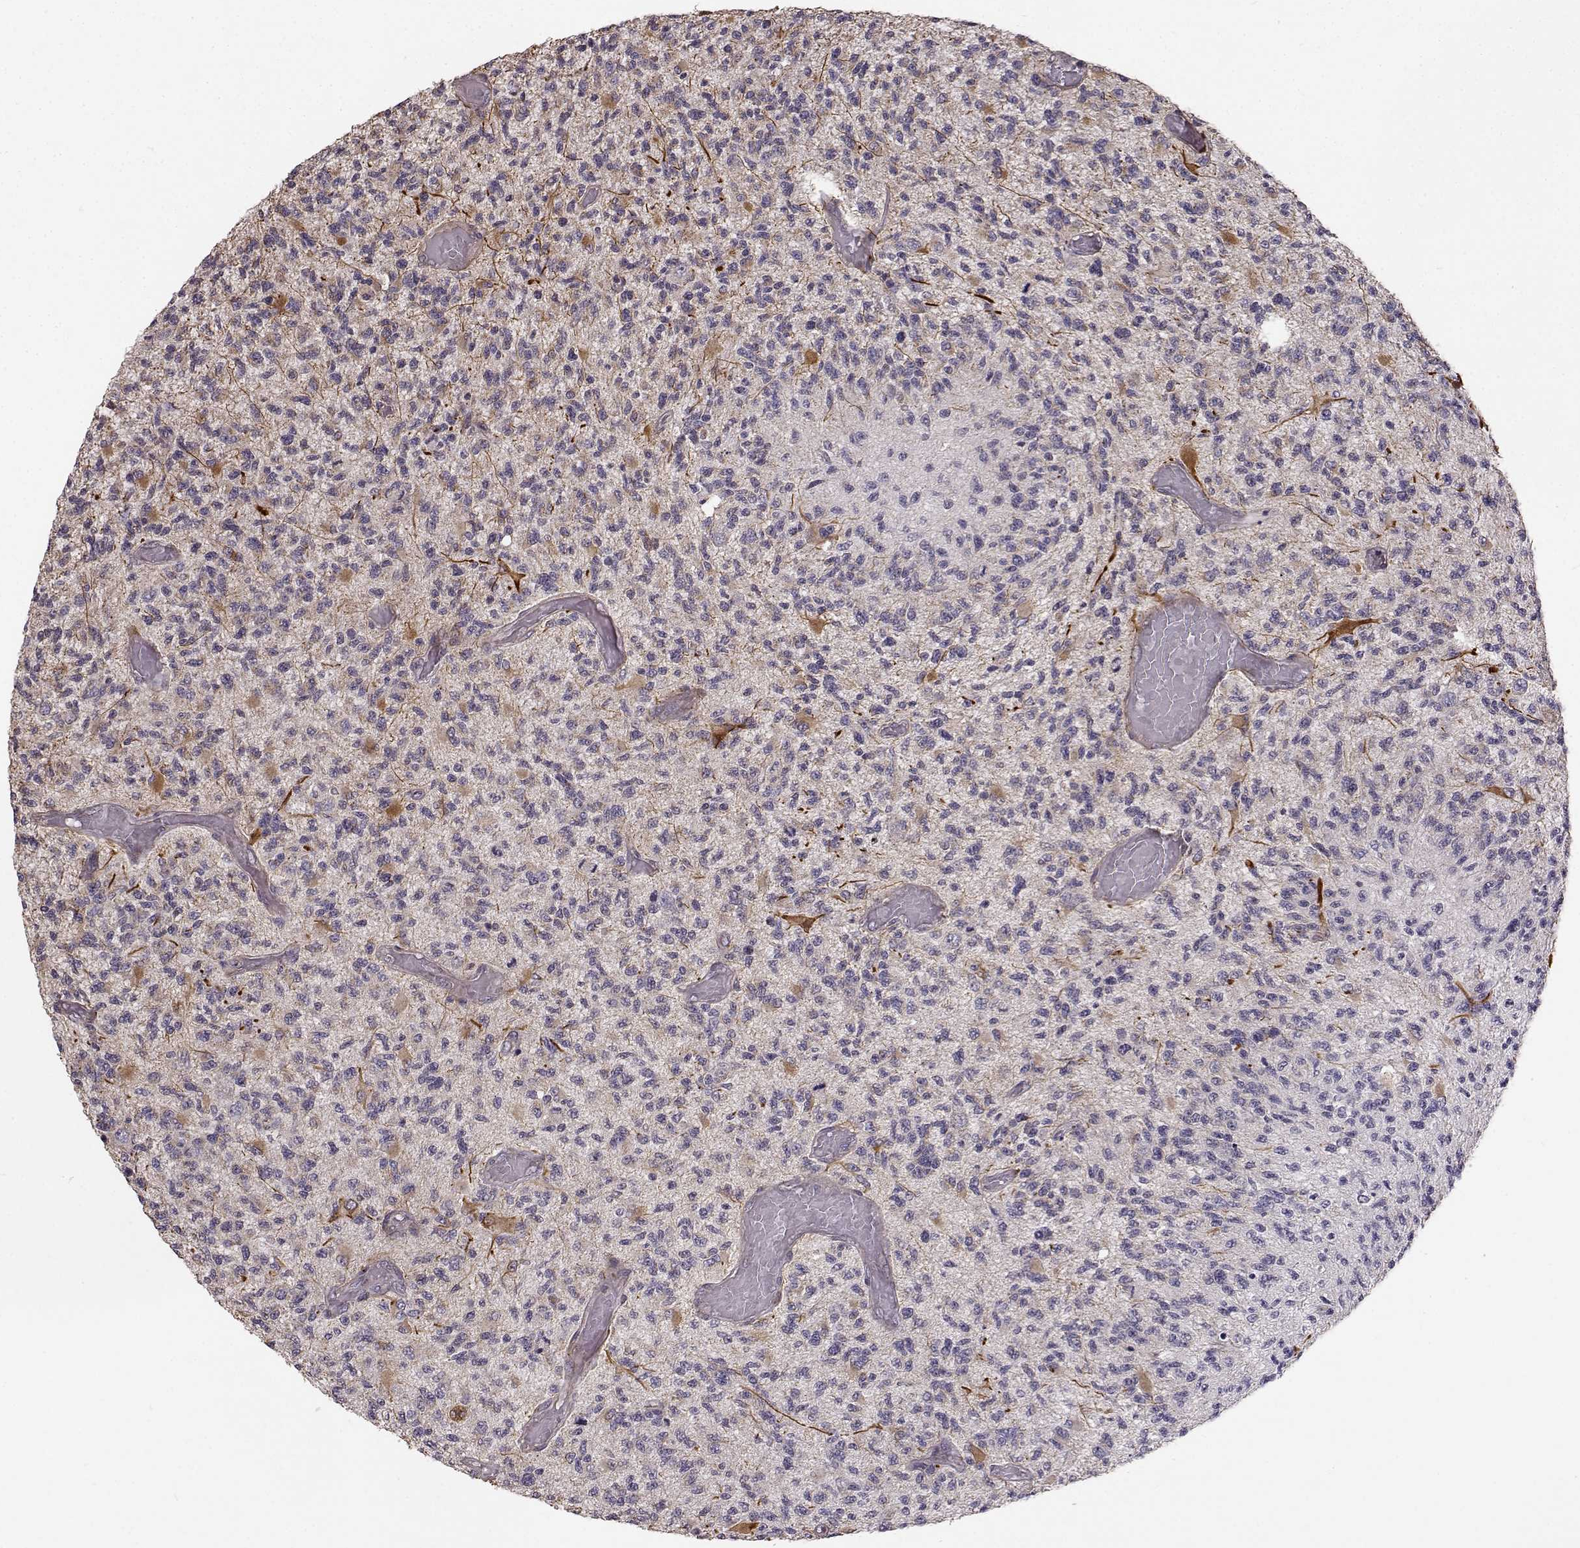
{"staining": {"intensity": "negative", "quantity": "none", "location": "none"}, "tissue": "glioma", "cell_type": "Tumor cells", "image_type": "cancer", "snomed": [{"axis": "morphology", "description": "Glioma, malignant, High grade"}, {"axis": "topography", "description": "Brain"}], "caption": "Protein analysis of glioma reveals no significant expression in tumor cells.", "gene": "ERBB3", "patient": {"sex": "female", "age": 63}}